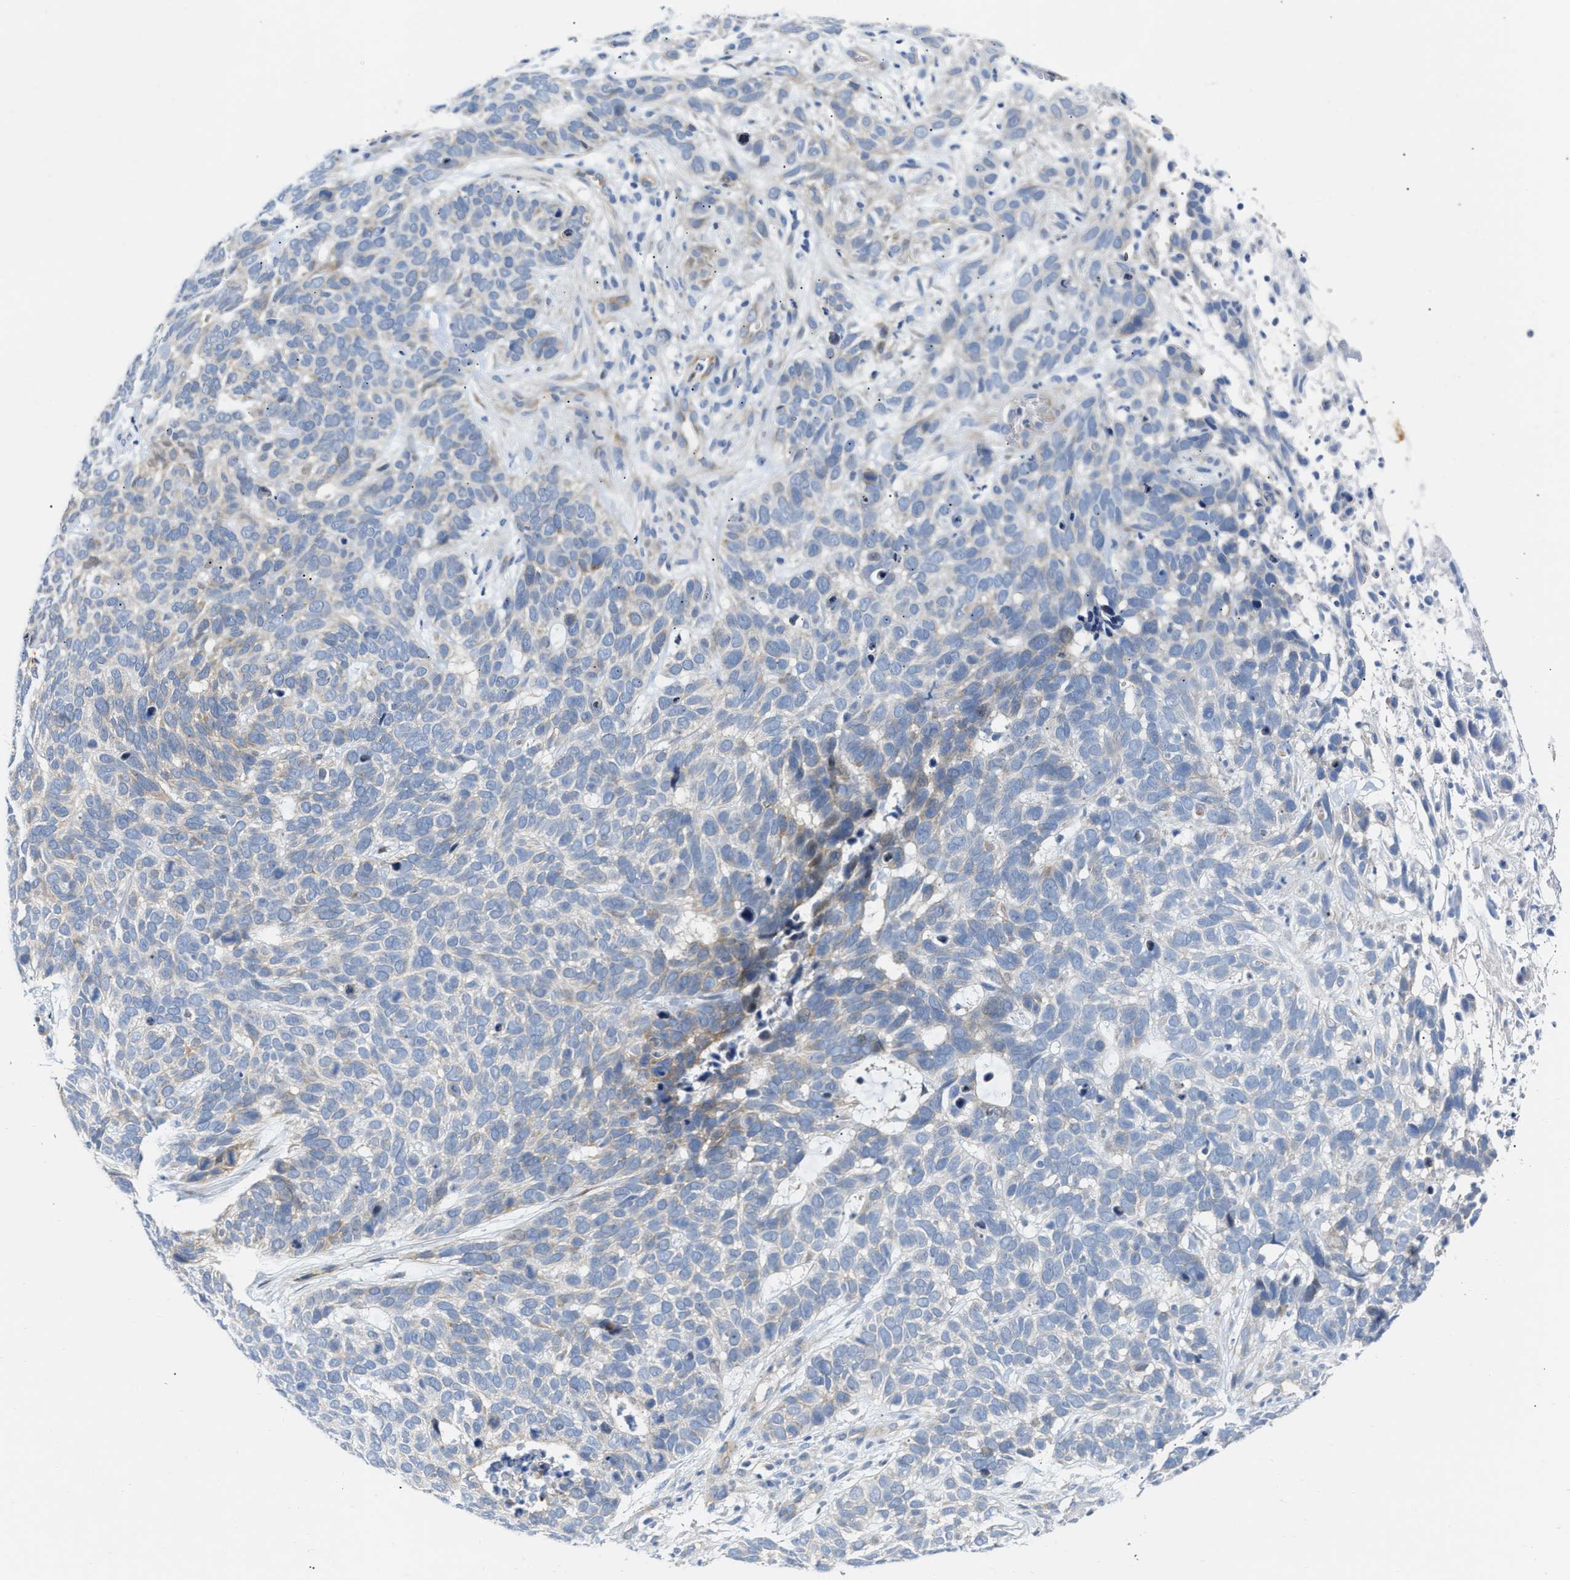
{"staining": {"intensity": "negative", "quantity": "none", "location": "none"}, "tissue": "skin cancer", "cell_type": "Tumor cells", "image_type": "cancer", "snomed": [{"axis": "morphology", "description": "Basal cell carcinoma"}, {"axis": "topography", "description": "Skin"}], "caption": "Micrograph shows no protein positivity in tumor cells of skin cancer (basal cell carcinoma) tissue.", "gene": "FHL1", "patient": {"sex": "male", "age": 87}}